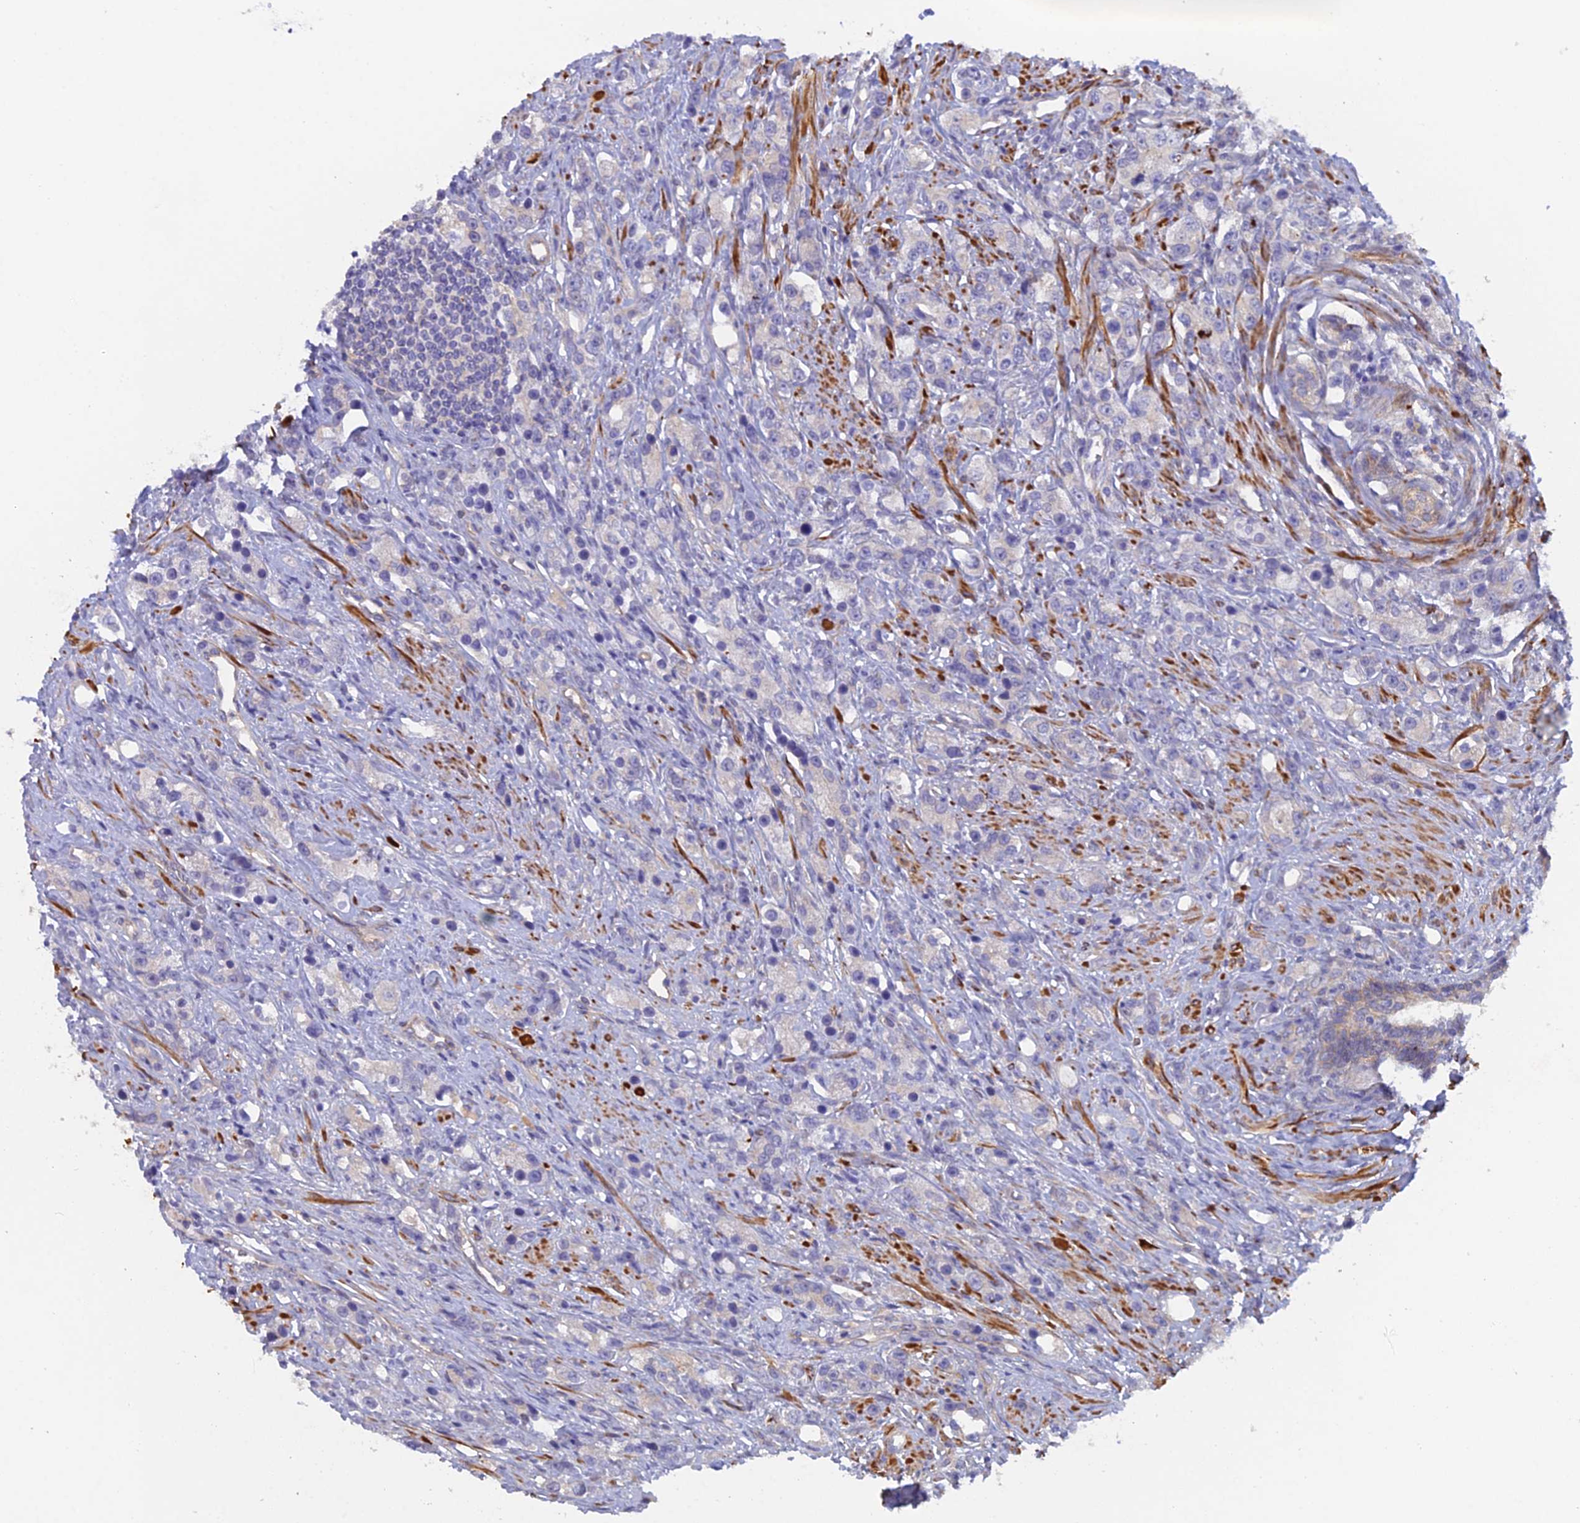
{"staining": {"intensity": "negative", "quantity": "none", "location": "none"}, "tissue": "prostate cancer", "cell_type": "Tumor cells", "image_type": "cancer", "snomed": [{"axis": "morphology", "description": "Adenocarcinoma, High grade"}, {"axis": "topography", "description": "Prostate"}], "caption": "Image shows no significant protein staining in tumor cells of prostate cancer.", "gene": "FZR1", "patient": {"sex": "male", "age": 63}}